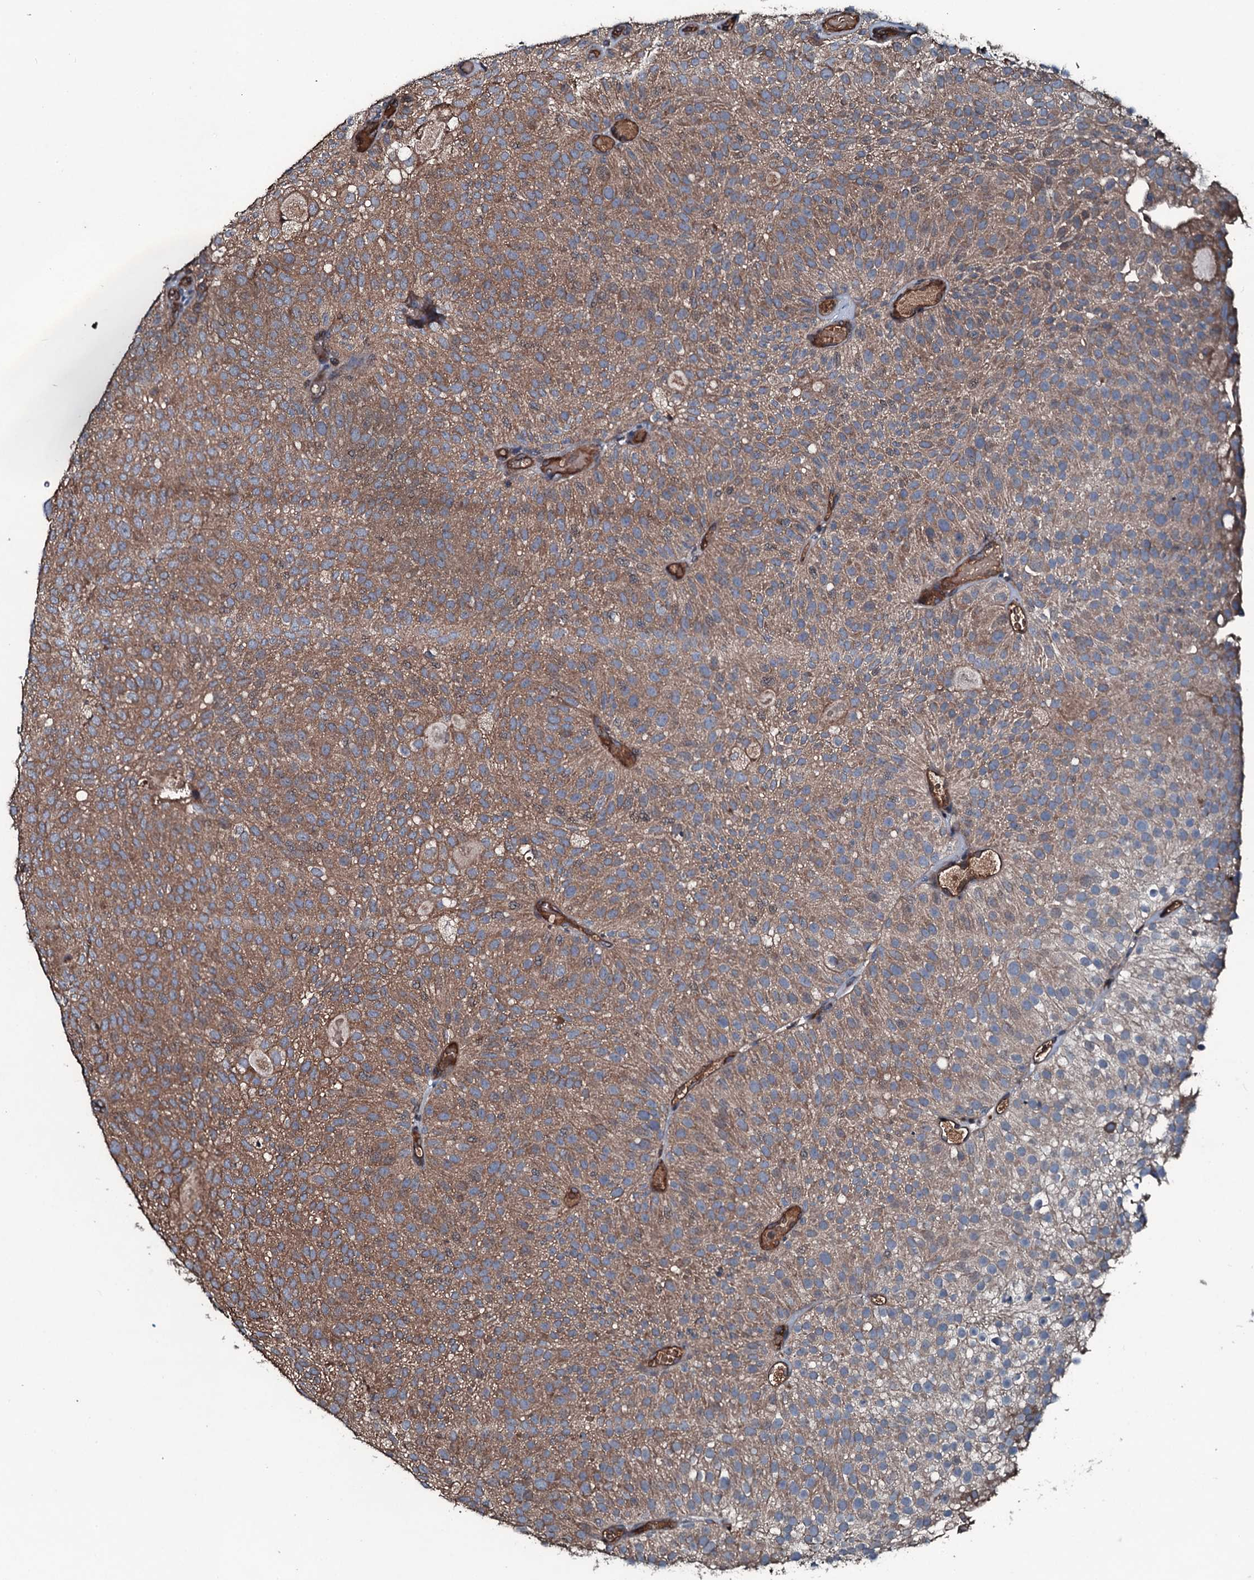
{"staining": {"intensity": "moderate", "quantity": ">75%", "location": "cytoplasmic/membranous"}, "tissue": "urothelial cancer", "cell_type": "Tumor cells", "image_type": "cancer", "snomed": [{"axis": "morphology", "description": "Urothelial carcinoma, Low grade"}, {"axis": "topography", "description": "Urinary bladder"}], "caption": "An image of urothelial cancer stained for a protein exhibits moderate cytoplasmic/membranous brown staining in tumor cells.", "gene": "AARS1", "patient": {"sex": "male", "age": 78}}